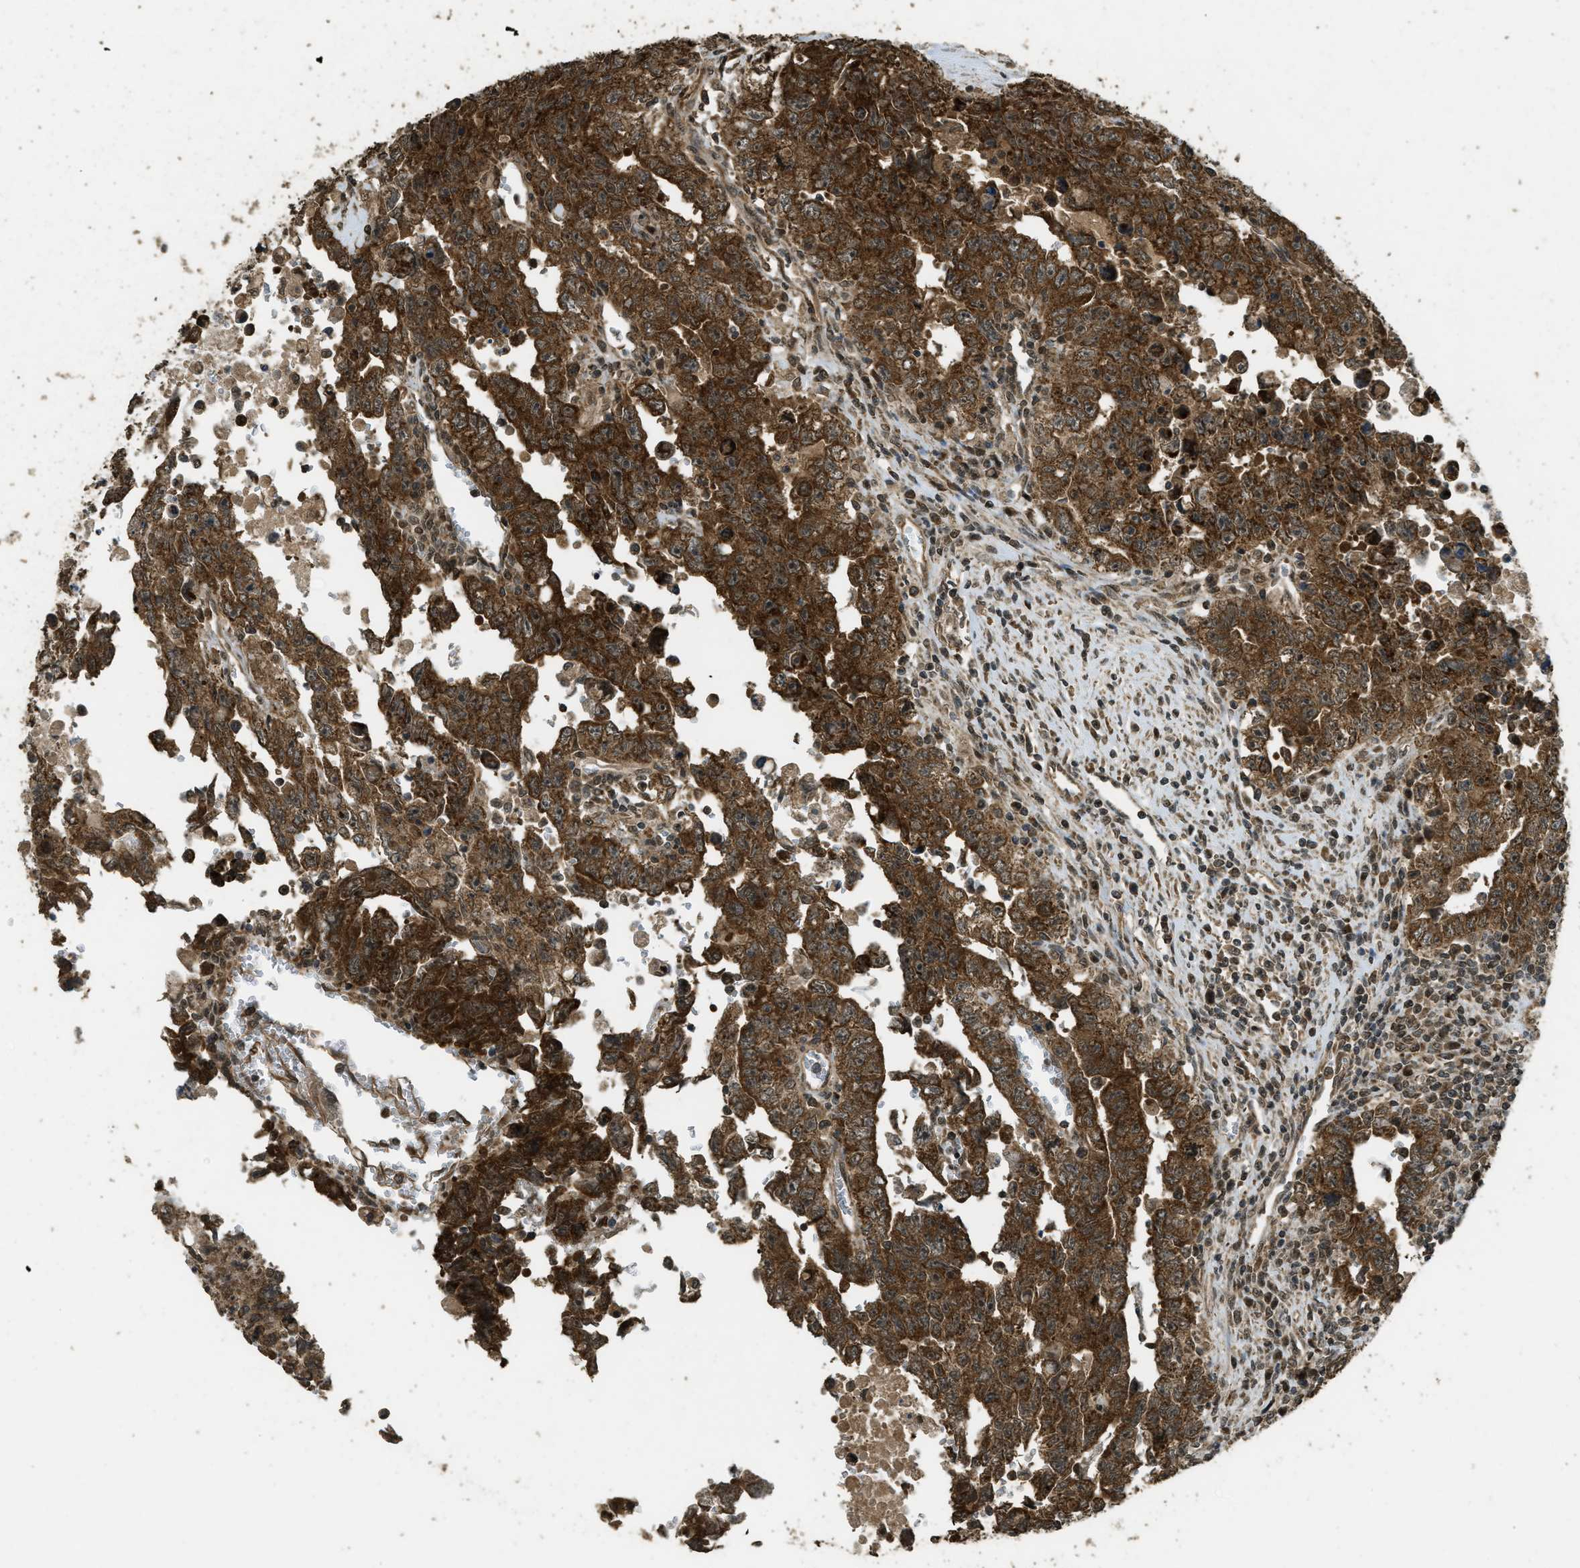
{"staining": {"intensity": "strong", "quantity": ">75%", "location": "cytoplasmic/membranous,nuclear"}, "tissue": "testis cancer", "cell_type": "Tumor cells", "image_type": "cancer", "snomed": [{"axis": "morphology", "description": "Carcinoma, Embryonal, NOS"}, {"axis": "topography", "description": "Testis"}], "caption": "About >75% of tumor cells in human embryonal carcinoma (testis) show strong cytoplasmic/membranous and nuclear protein positivity as visualized by brown immunohistochemical staining.", "gene": "CTPS1", "patient": {"sex": "male", "age": 28}}